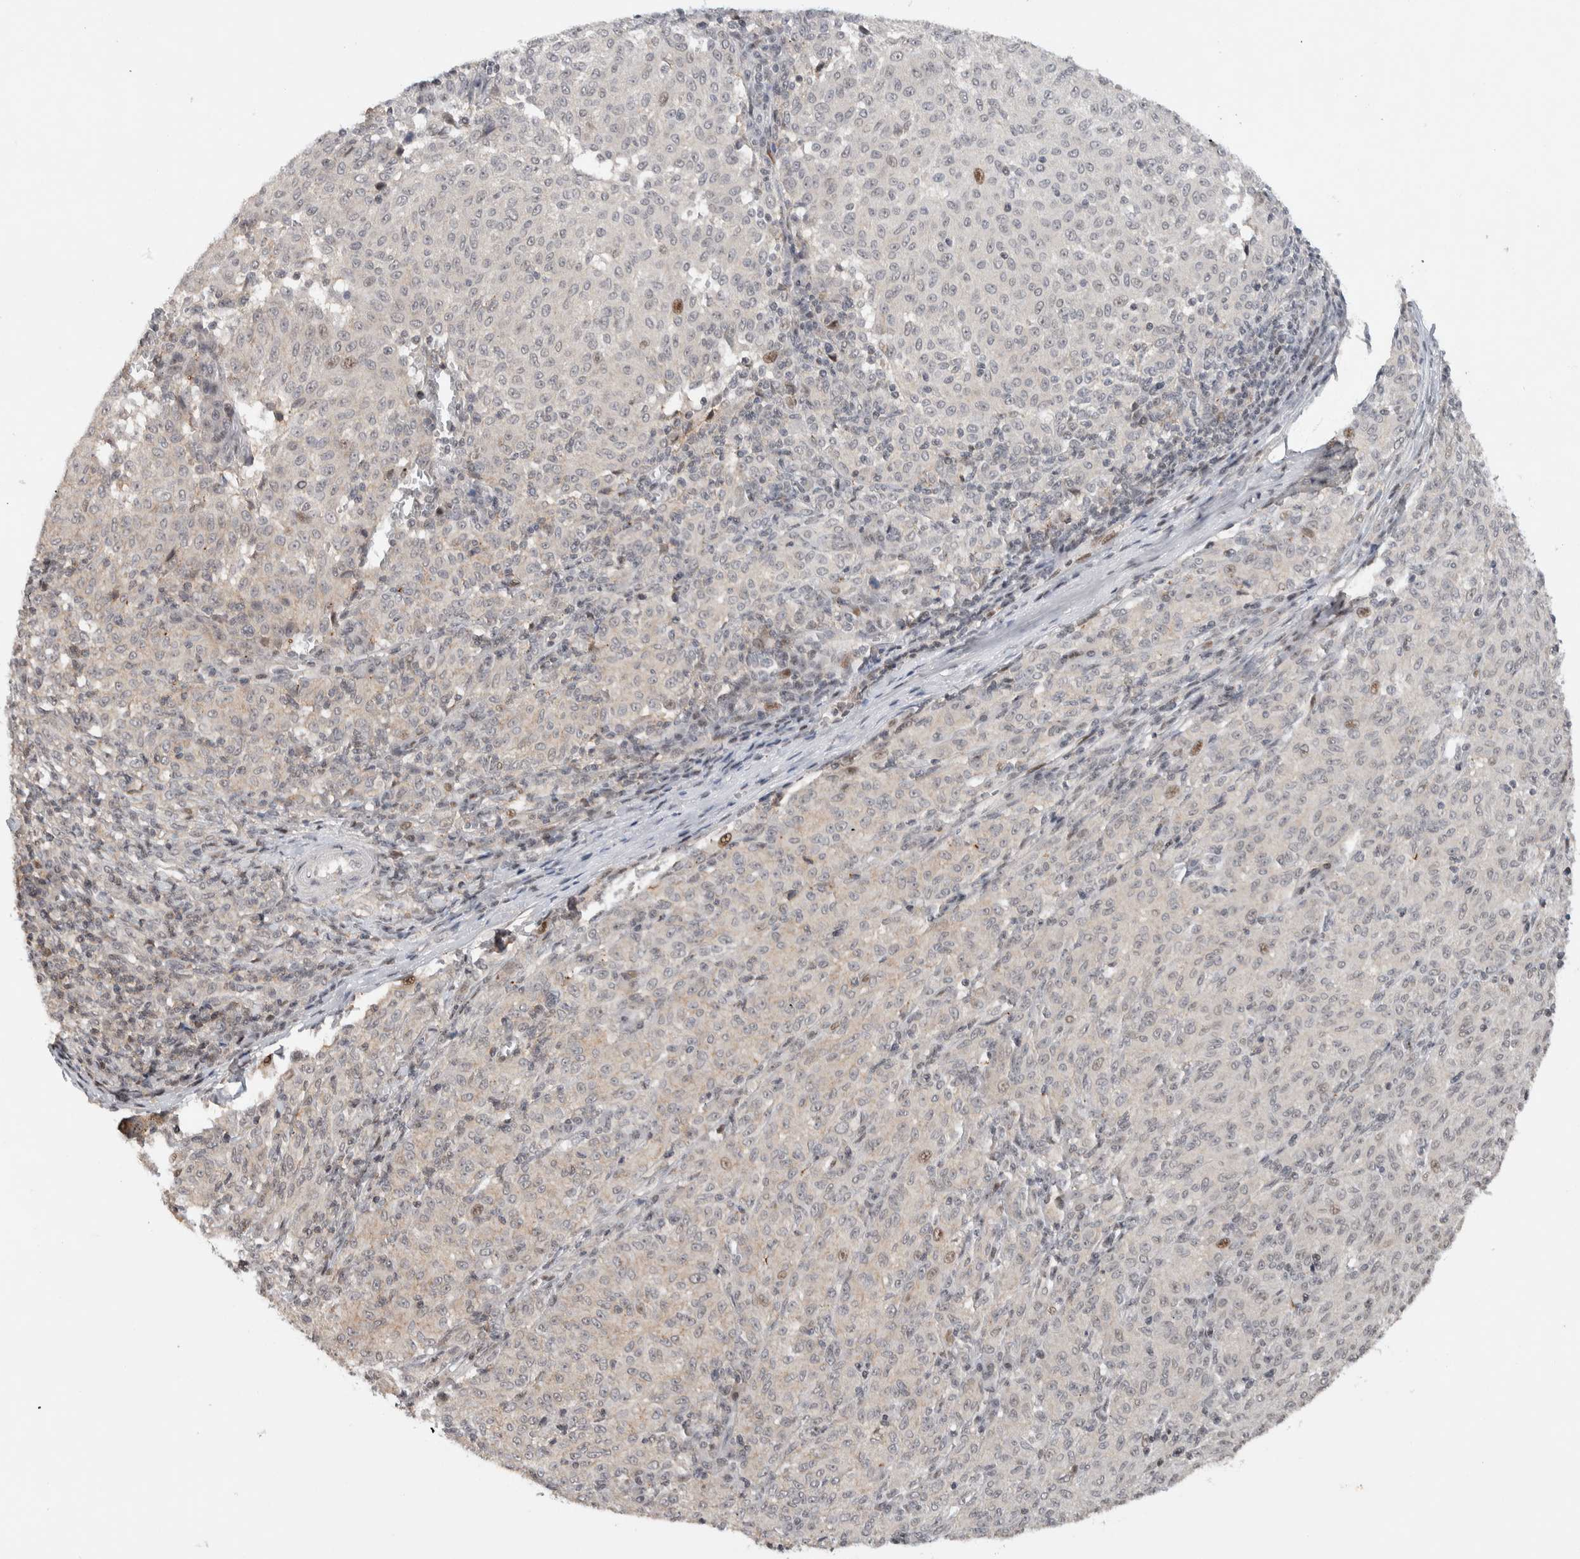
{"staining": {"intensity": "weak", "quantity": "<25%", "location": "nuclear"}, "tissue": "melanoma", "cell_type": "Tumor cells", "image_type": "cancer", "snomed": [{"axis": "morphology", "description": "Malignant melanoma, NOS"}, {"axis": "topography", "description": "Skin"}], "caption": "Immunohistochemistry (IHC) of human melanoma displays no positivity in tumor cells.", "gene": "ZNF521", "patient": {"sex": "female", "age": 72}}